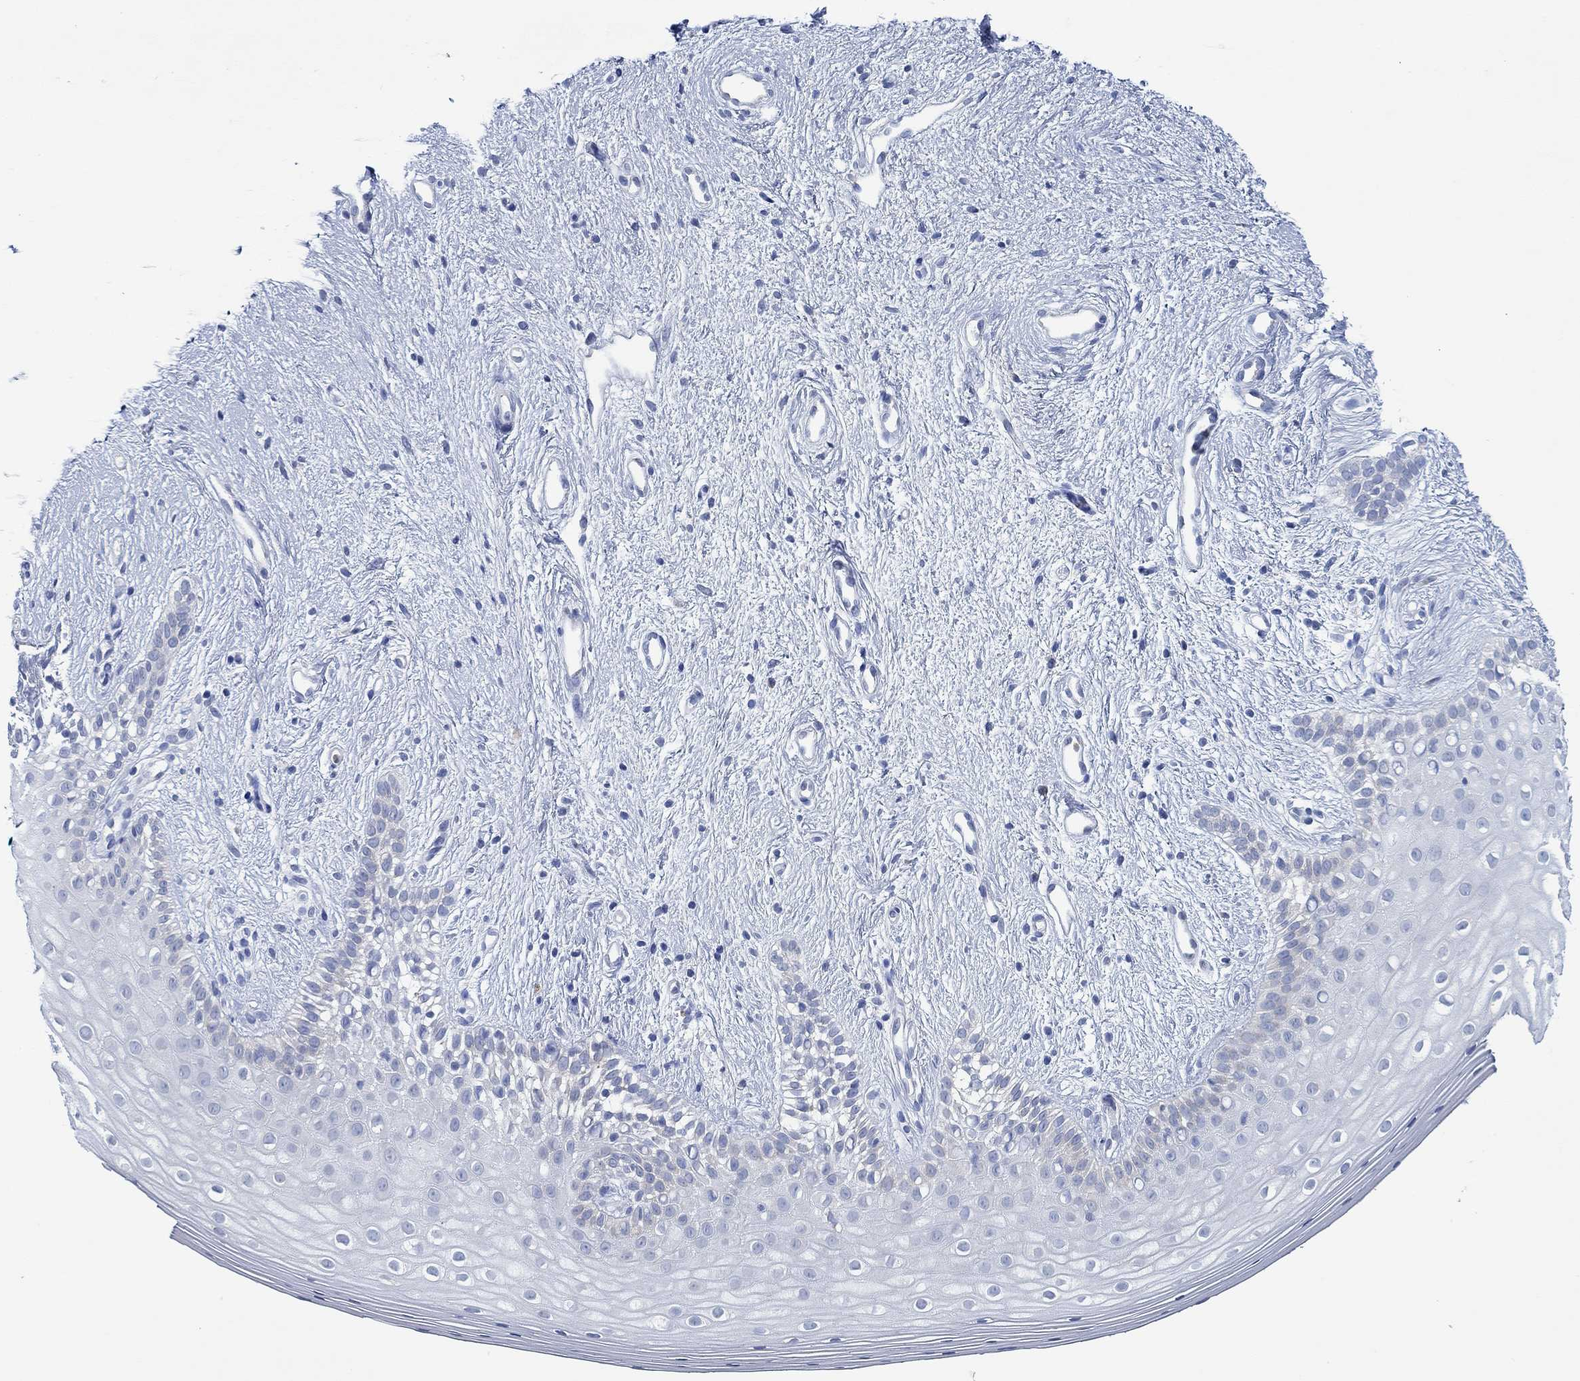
{"staining": {"intensity": "negative", "quantity": "none", "location": "none"}, "tissue": "vagina", "cell_type": "Squamous epithelial cells", "image_type": "normal", "snomed": [{"axis": "morphology", "description": "Normal tissue, NOS"}, {"axis": "topography", "description": "Vagina"}], "caption": "DAB (3,3'-diaminobenzidine) immunohistochemical staining of normal vagina reveals no significant positivity in squamous epithelial cells.", "gene": "ZNF671", "patient": {"sex": "female", "age": 47}}